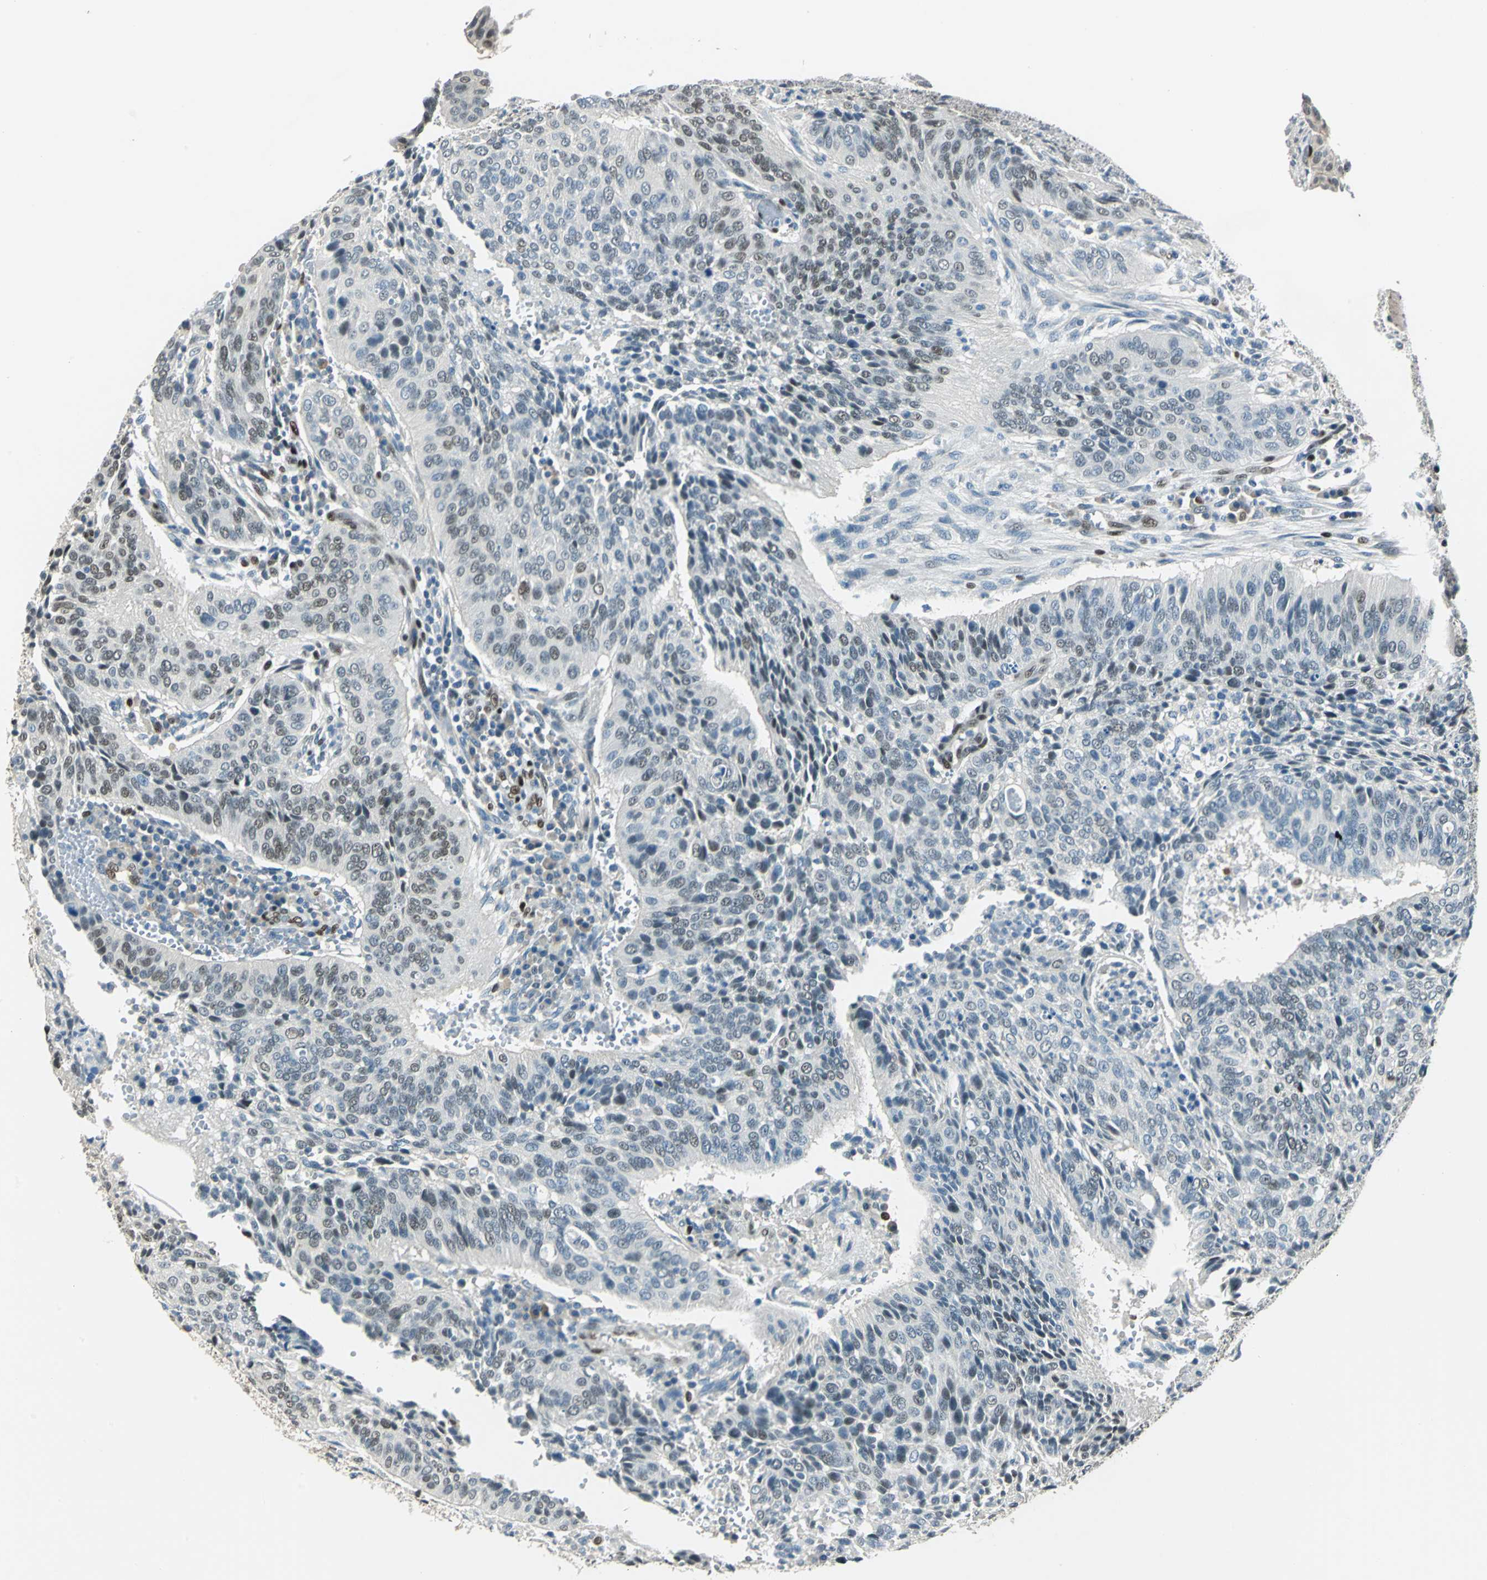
{"staining": {"intensity": "moderate", "quantity": "<25%", "location": "nuclear"}, "tissue": "cervical cancer", "cell_type": "Tumor cells", "image_type": "cancer", "snomed": [{"axis": "morphology", "description": "Squamous cell carcinoma, NOS"}, {"axis": "topography", "description": "Cervix"}], "caption": "Cervical cancer stained with a brown dye reveals moderate nuclear positive staining in approximately <25% of tumor cells.", "gene": "NFIA", "patient": {"sex": "female", "age": 39}}